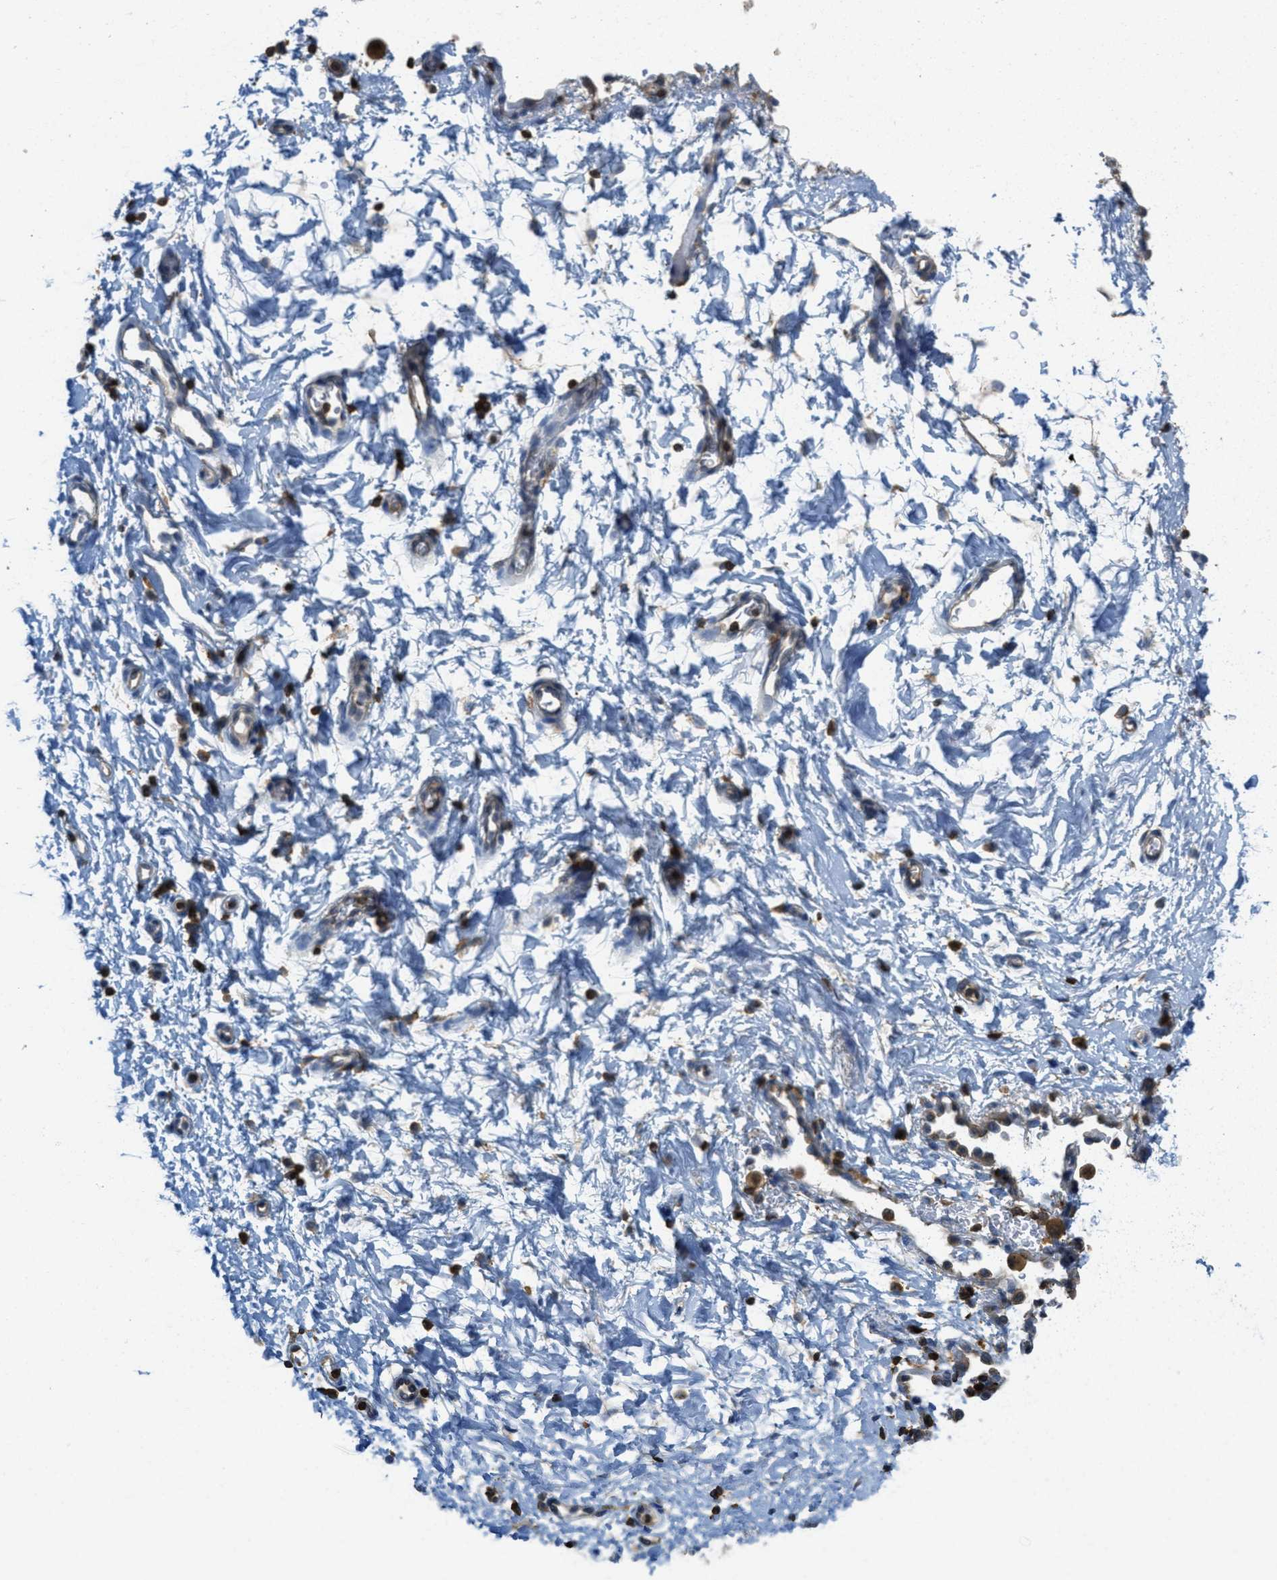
{"staining": {"intensity": "negative", "quantity": "none", "location": "none"}, "tissue": "adipose tissue", "cell_type": "Adipocytes", "image_type": "normal", "snomed": [{"axis": "morphology", "description": "Normal tissue, NOS"}, {"axis": "topography", "description": "Cartilage tissue"}, {"axis": "topography", "description": "Bronchus"}], "caption": "This is a micrograph of immunohistochemistry (IHC) staining of unremarkable adipose tissue, which shows no positivity in adipocytes.", "gene": "GRIK2", "patient": {"sex": "female", "age": 53}}